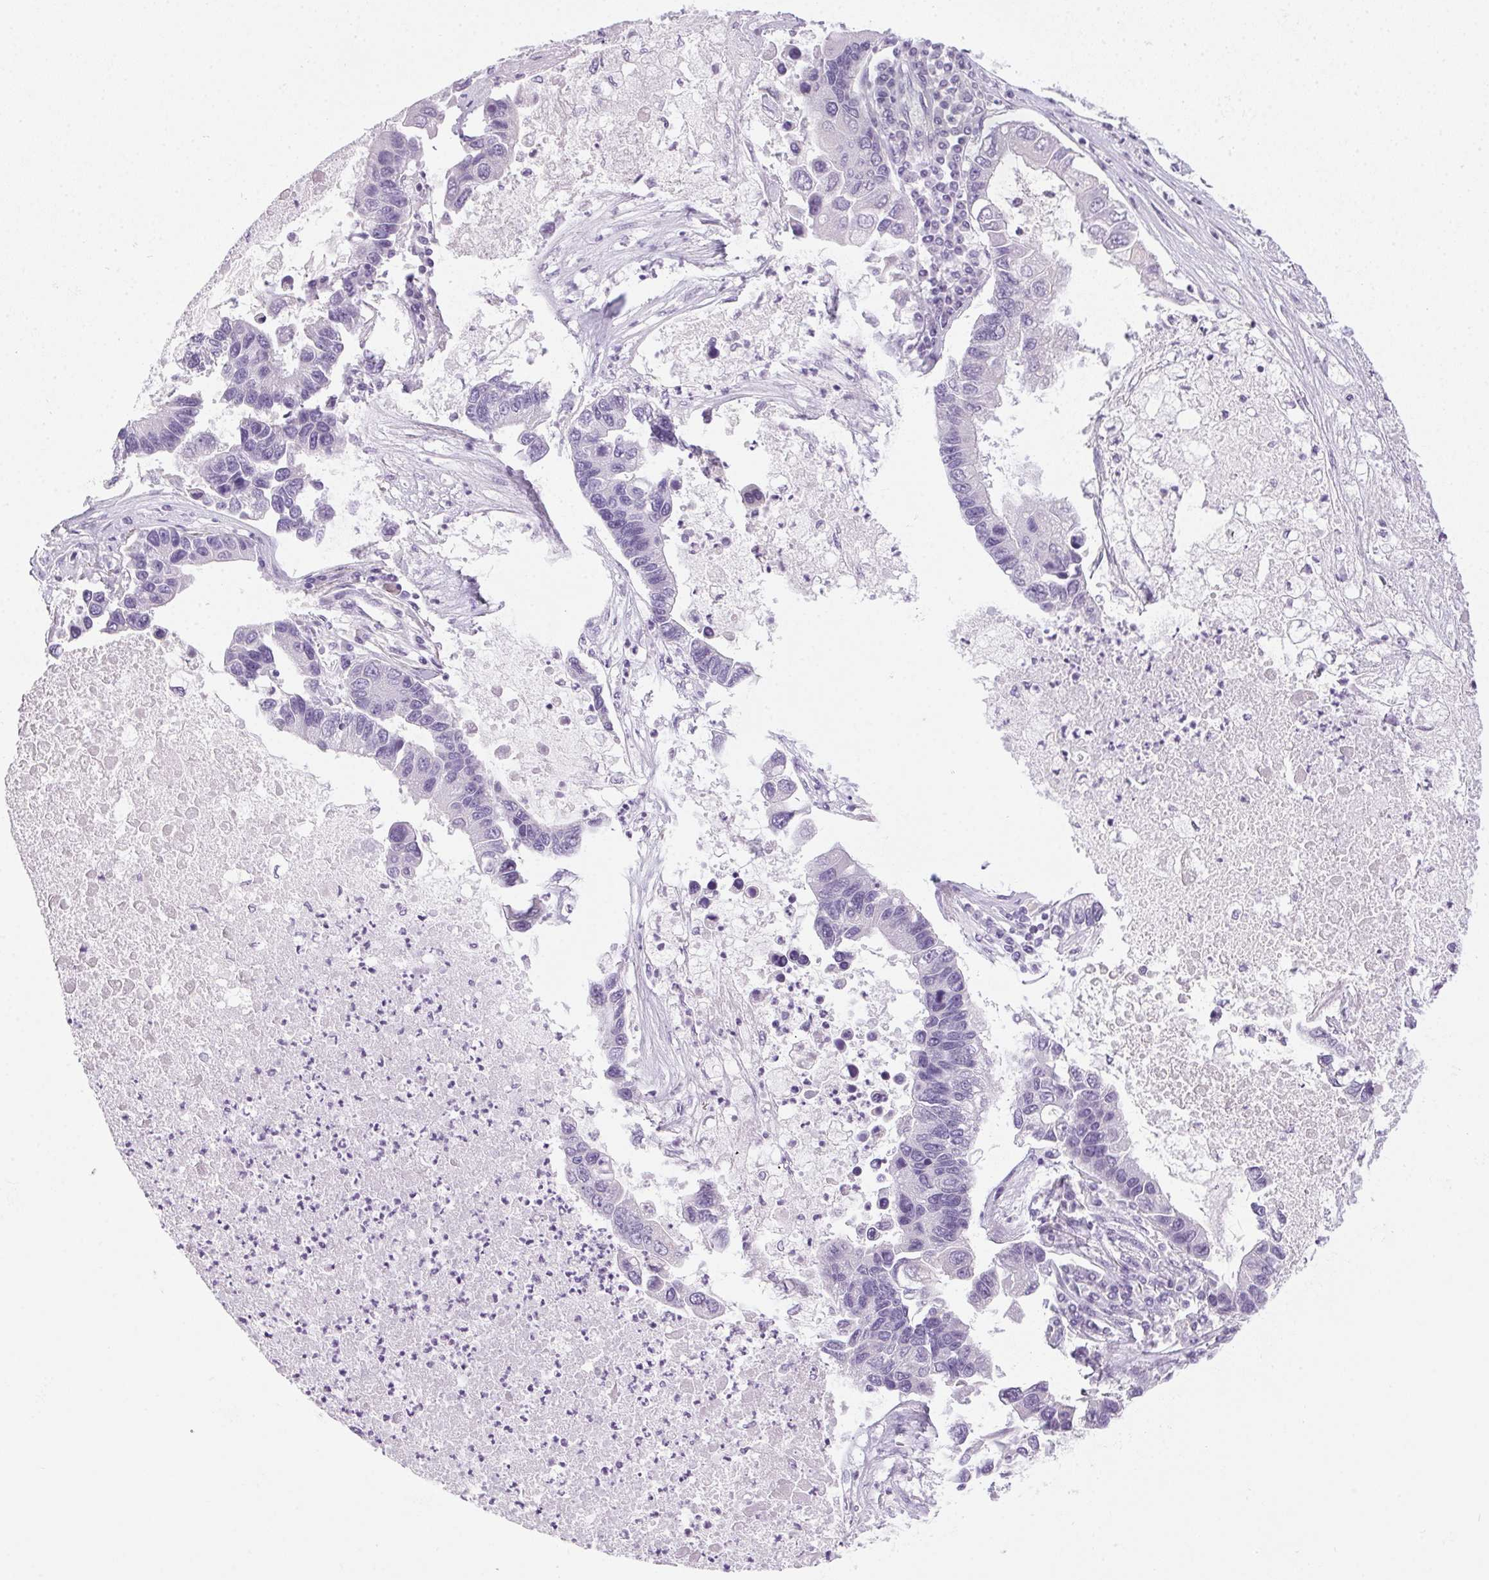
{"staining": {"intensity": "negative", "quantity": "none", "location": "none"}, "tissue": "lung cancer", "cell_type": "Tumor cells", "image_type": "cancer", "snomed": [{"axis": "morphology", "description": "Adenocarcinoma, NOS"}, {"axis": "topography", "description": "Bronchus"}, {"axis": "topography", "description": "Lung"}], "caption": "Tumor cells show no significant protein positivity in lung cancer (adenocarcinoma).", "gene": "POPDC2", "patient": {"sex": "female", "age": 51}}